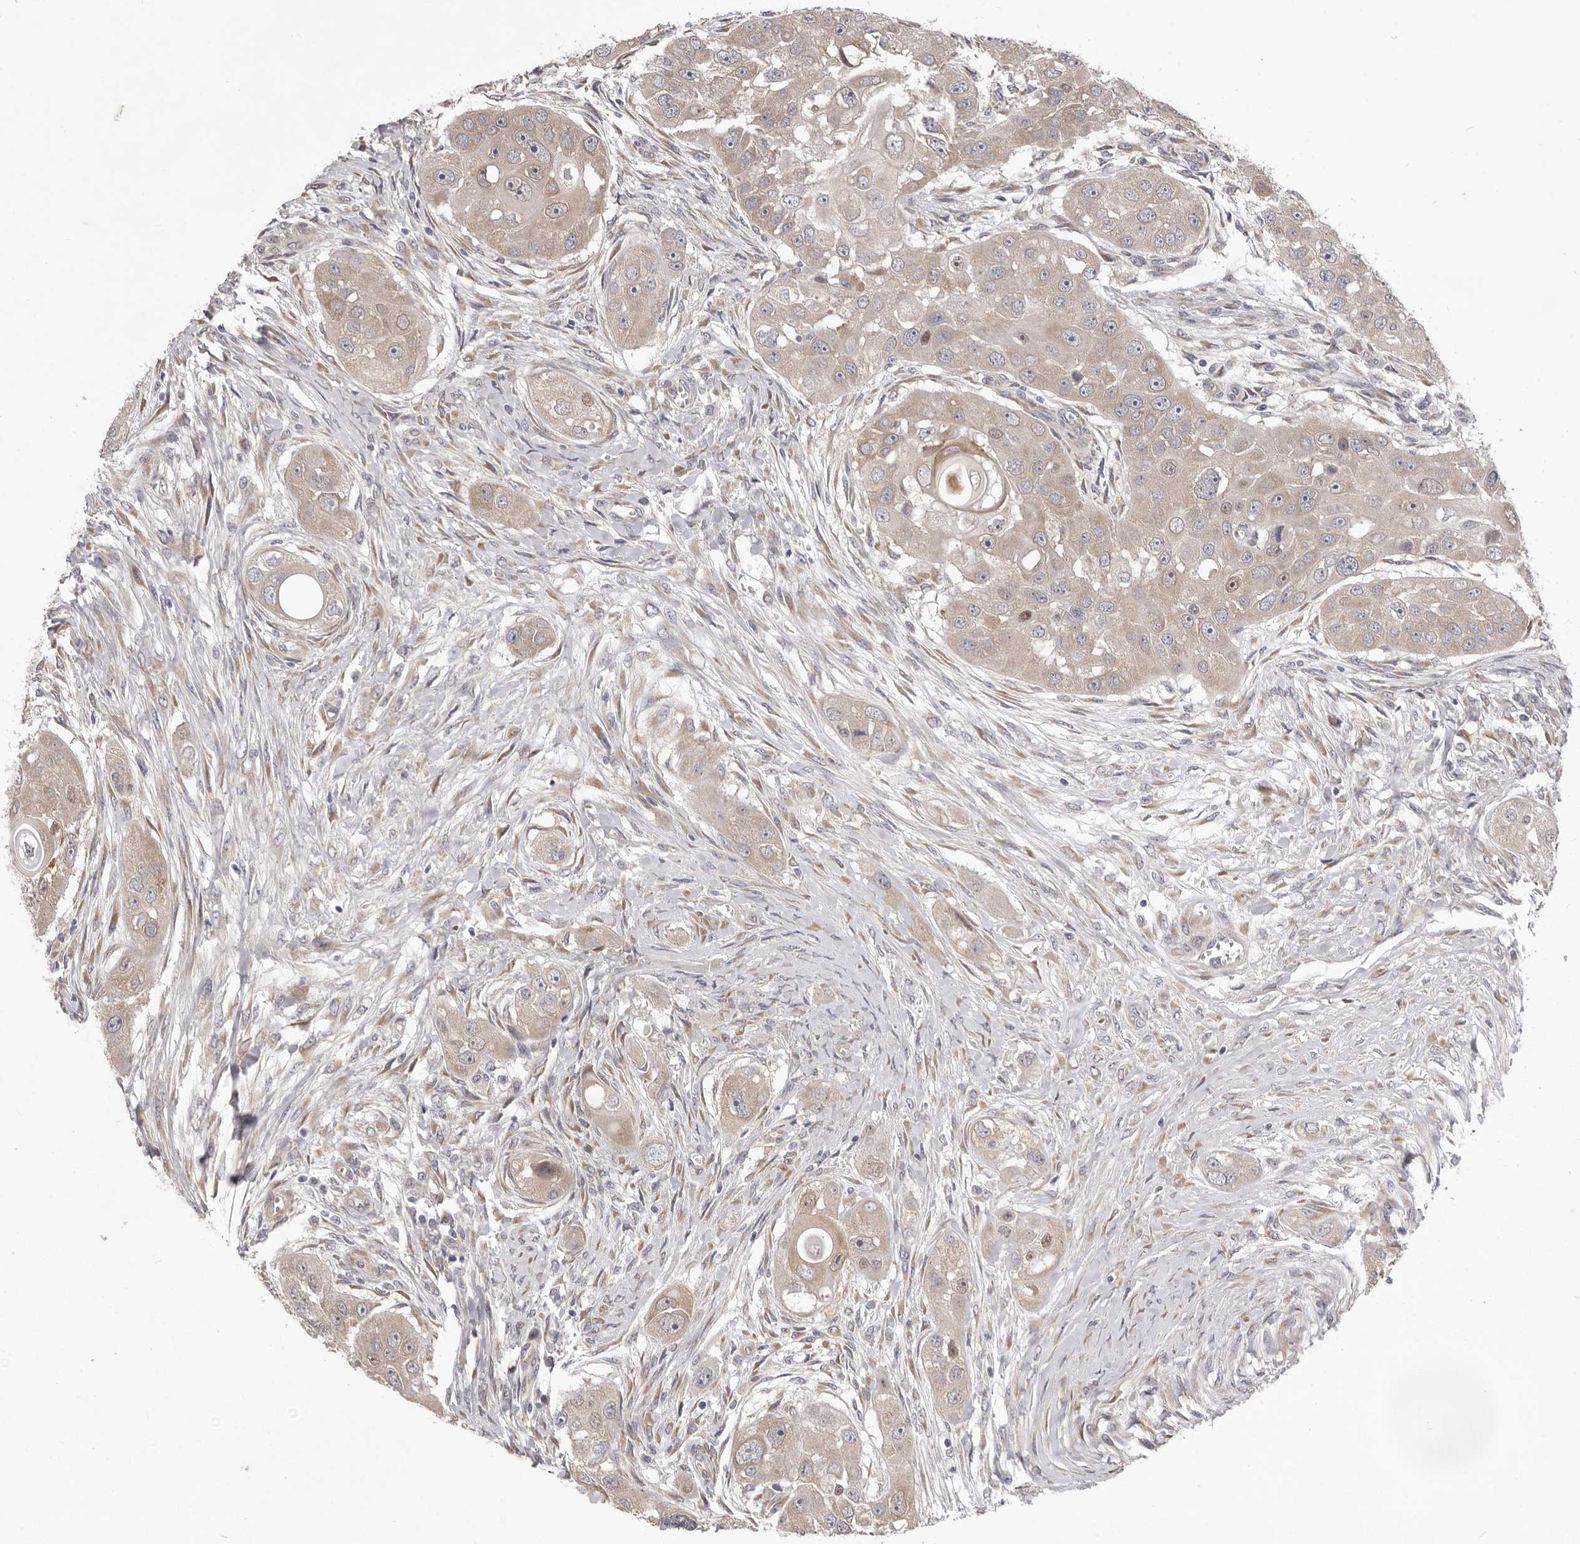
{"staining": {"intensity": "weak", "quantity": ">75%", "location": "cytoplasmic/membranous"}, "tissue": "head and neck cancer", "cell_type": "Tumor cells", "image_type": "cancer", "snomed": [{"axis": "morphology", "description": "Normal tissue, NOS"}, {"axis": "morphology", "description": "Squamous cell carcinoma, NOS"}, {"axis": "topography", "description": "Skeletal muscle"}, {"axis": "topography", "description": "Head-Neck"}], "caption": "Protein staining of head and neck squamous cell carcinoma tissue reveals weak cytoplasmic/membranous positivity in approximately >75% of tumor cells.", "gene": "TBC1D8B", "patient": {"sex": "male", "age": 51}}